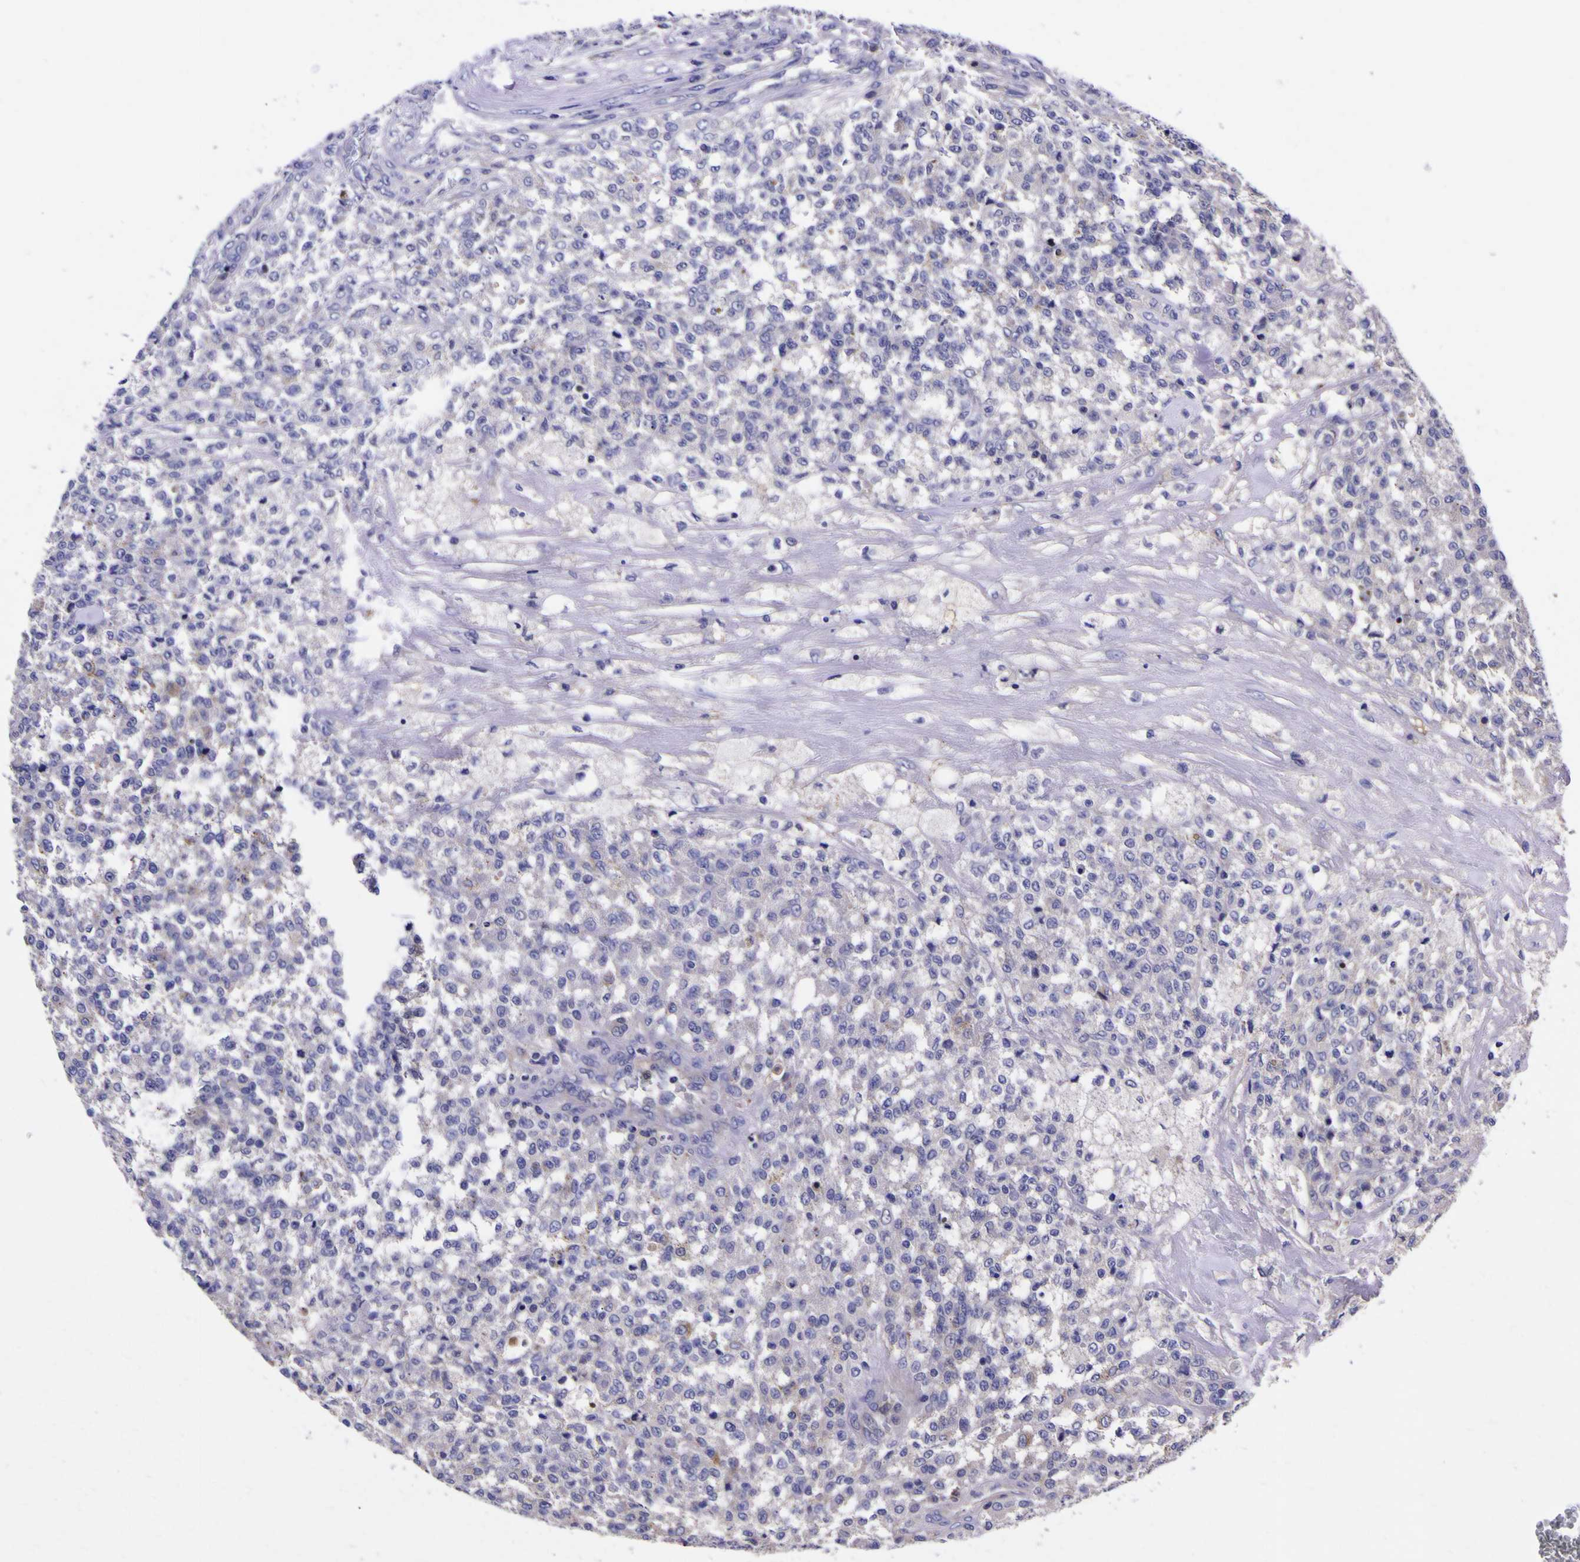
{"staining": {"intensity": "negative", "quantity": "none", "location": "none"}, "tissue": "testis cancer", "cell_type": "Tumor cells", "image_type": "cancer", "snomed": [{"axis": "morphology", "description": "Seminoma, NOS"}, {"axis": "topography", "description": "Testis"}], "caption": "Immunohistochemistry (IHC) image of human testis cancer (seminoma) stained for a protein (brown), which demonstrates no positivity in tumor cells.", "gene": "MAPK14", "patient": {"sex": "male", "age": 59}}